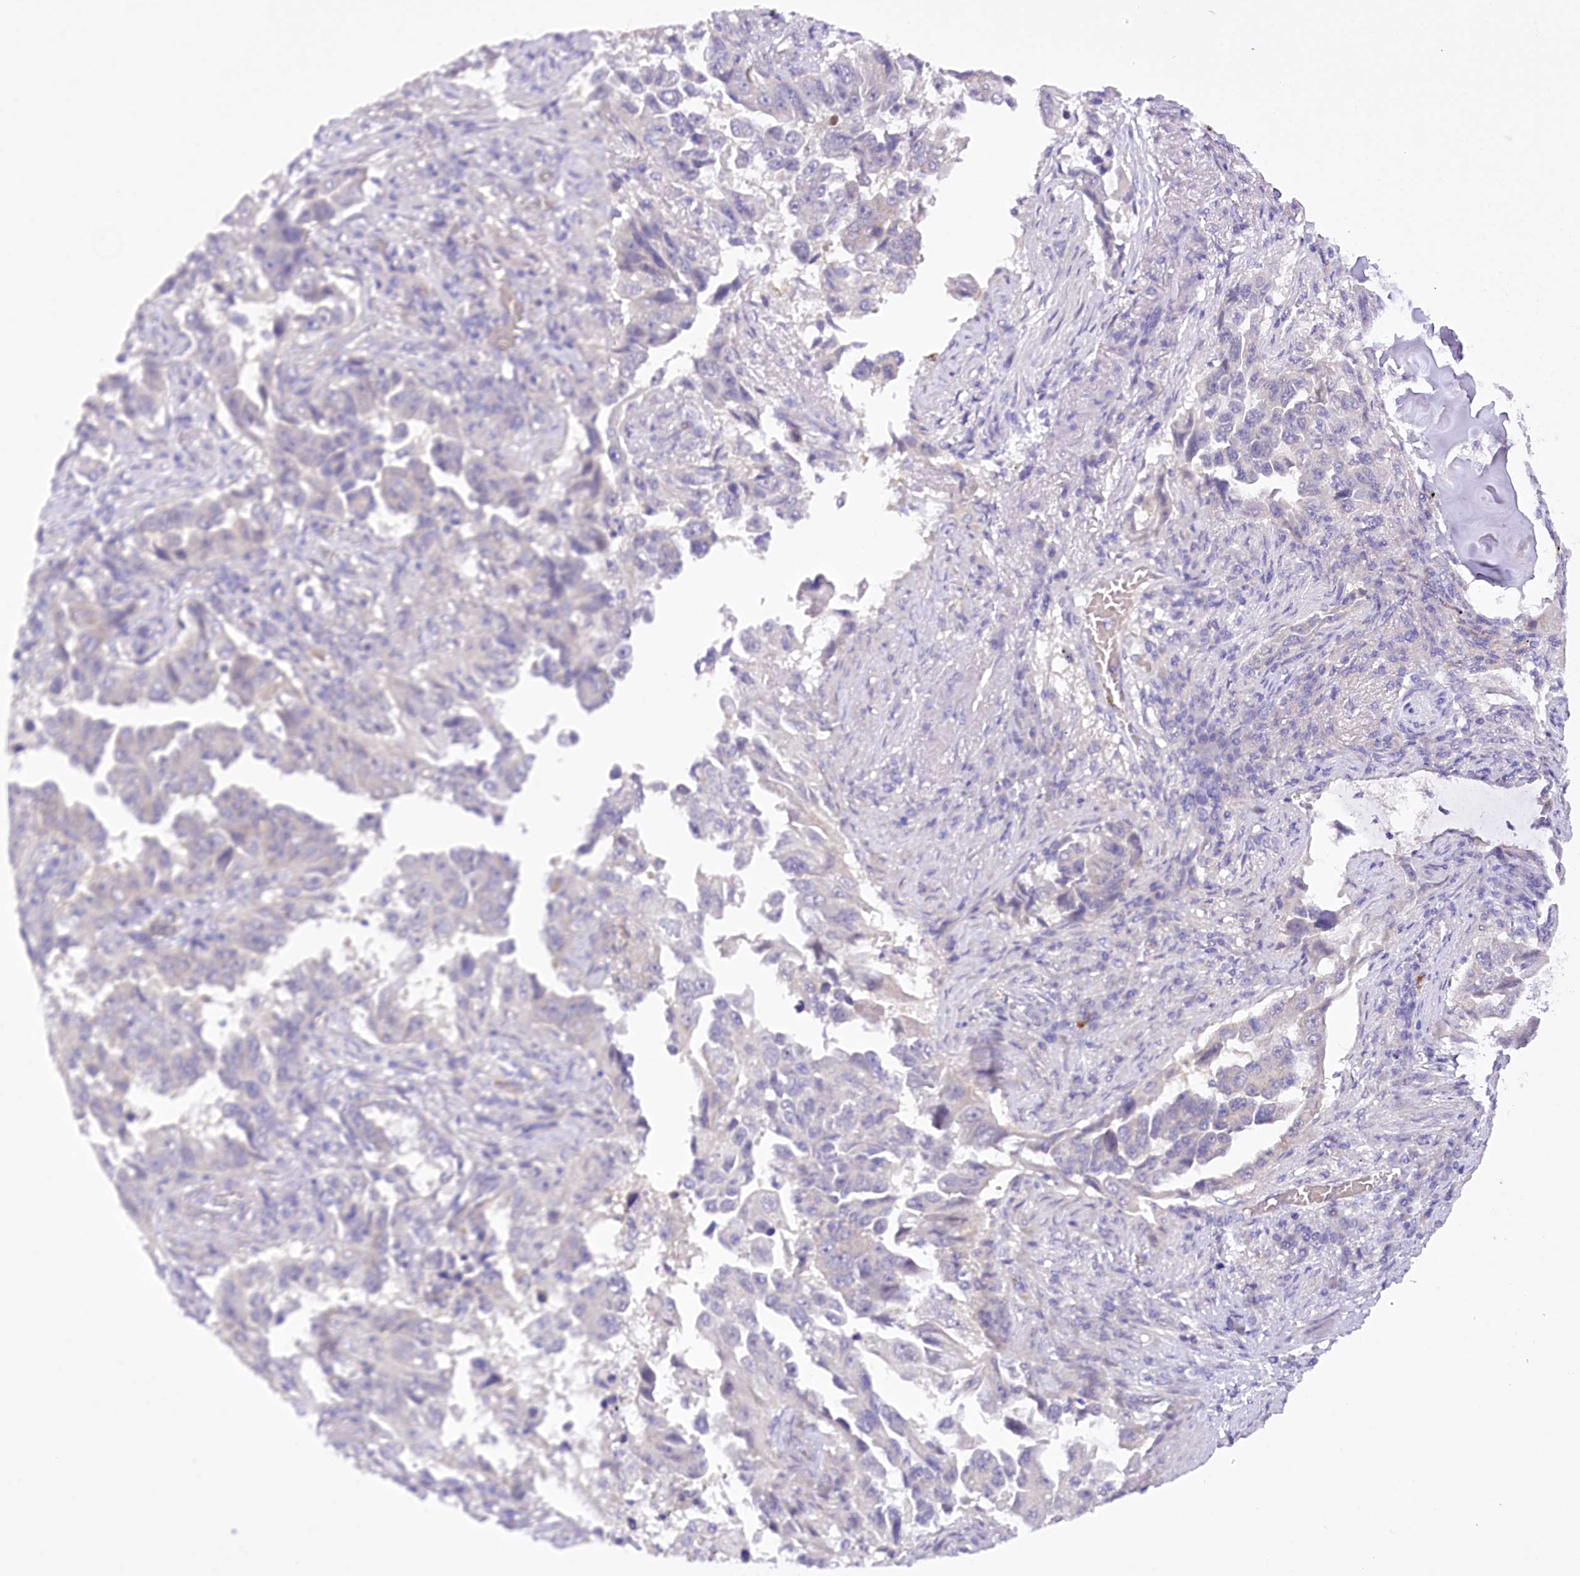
{"staining": {"intensity": "negative", "quantity": "none", "location": "none"}, "tissue": "lung cancer", "cell_type": "Tumor cells", "image_type": "cancer", "snomed": [{"axis": "morphology", "description": "Adenocarcinoma, NOS"}, {"axis": "topography", "description": "Lung"}], "caption": "IHC of adenocarcinoma (lung) demonstrates no positivity in tumor cells.", "gene": "DCUN1D1", "patient": {"sex": "female", "age": 51}}